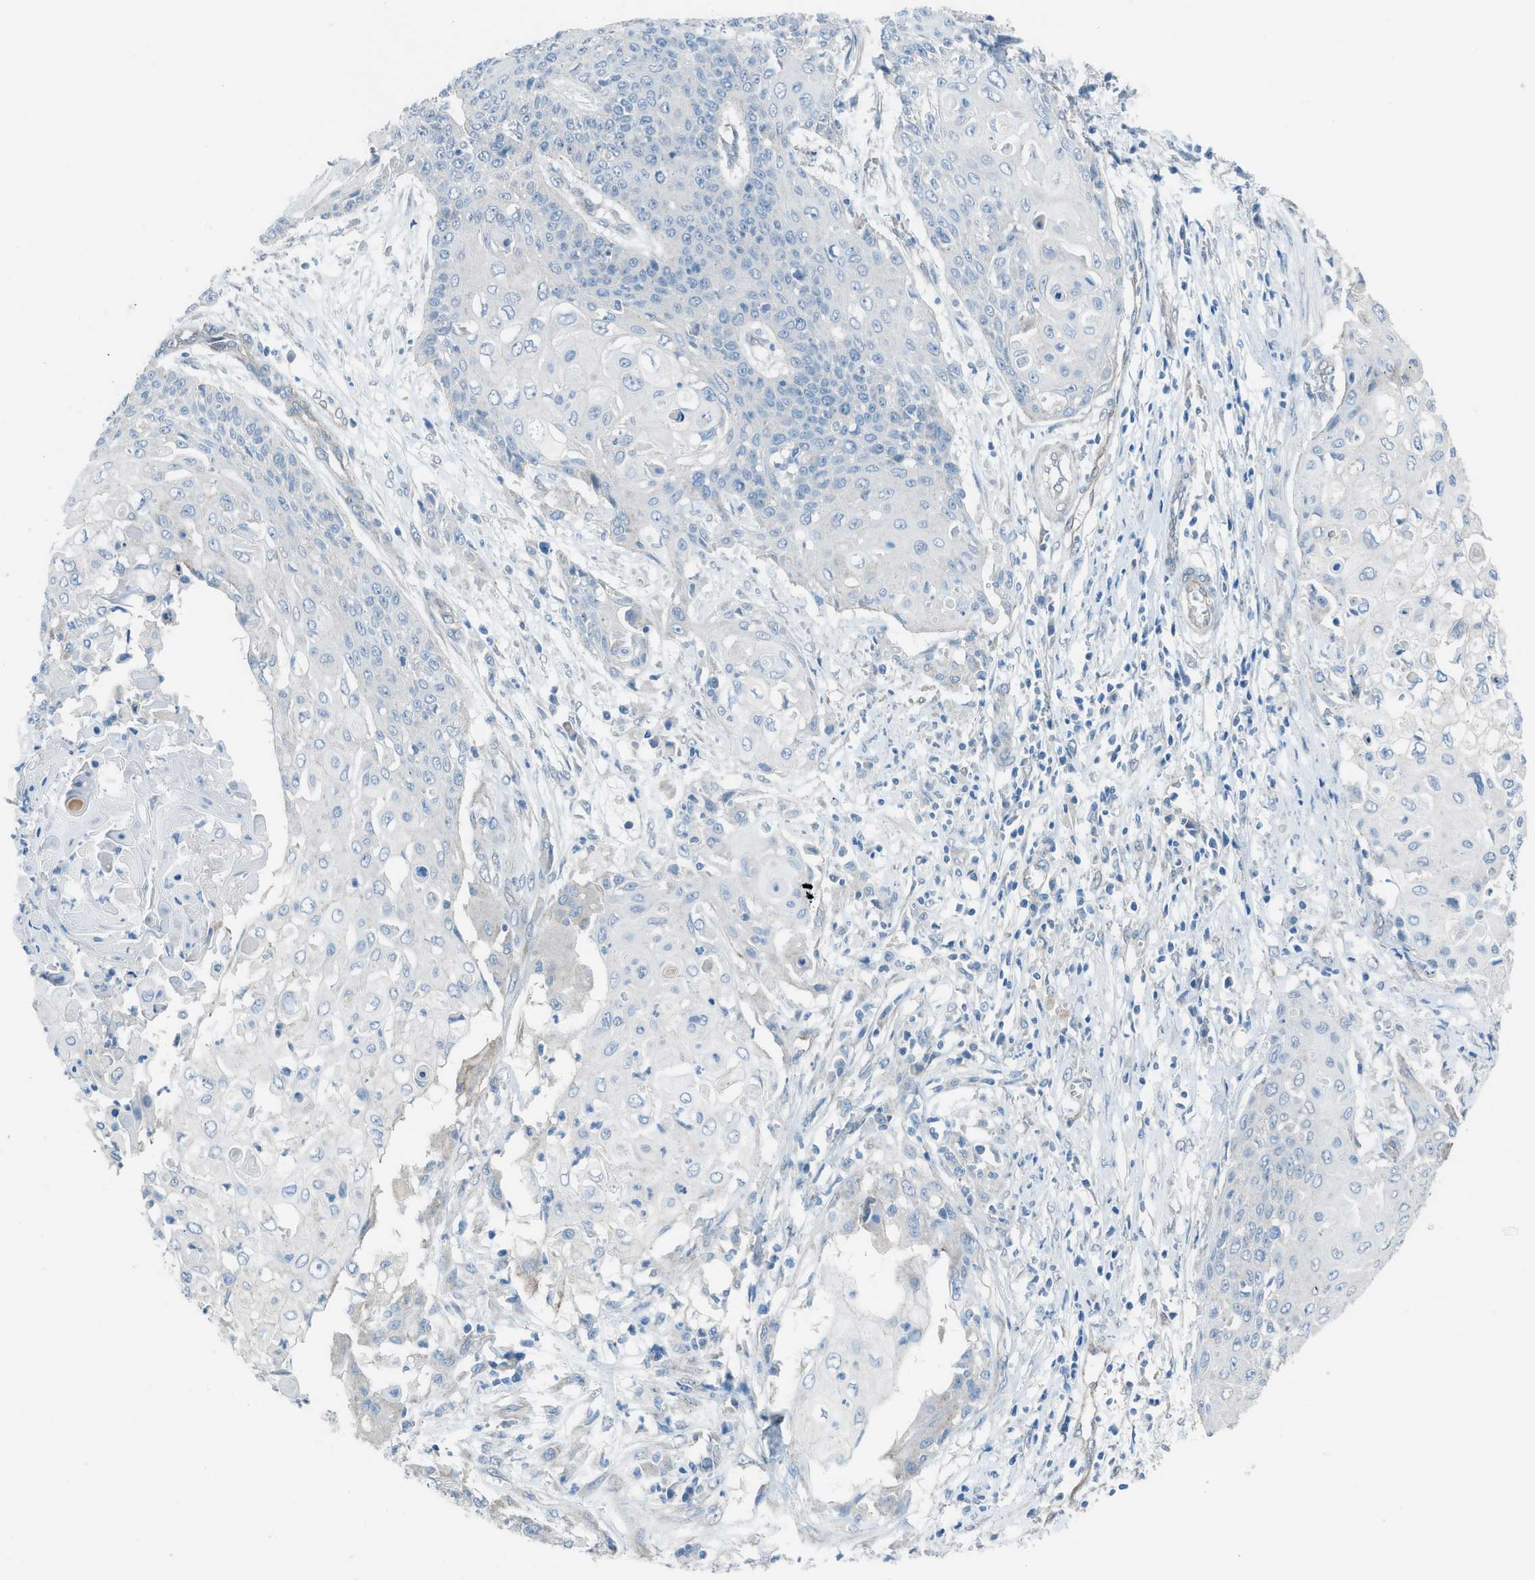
{"staining": {"intensity": "negative", "quantity": "none", "location": "none"}, "tissue": "cervical cancer", "cell_type": "Tumor cells", "image_type": "cancer", "snomed": [{"axis": "morphology", "description": "Squamous cell carcinoma, NOS"}, {"axis": "topography", "description": "Cervix"}], "caption": "This is a photomicrograph of IHC staining of cervical cancer (squamous cell carcinoma), which shows no staining in tumor cells.", "gene": "PRKN", "patient": {"sex": "female", "age": 39}}